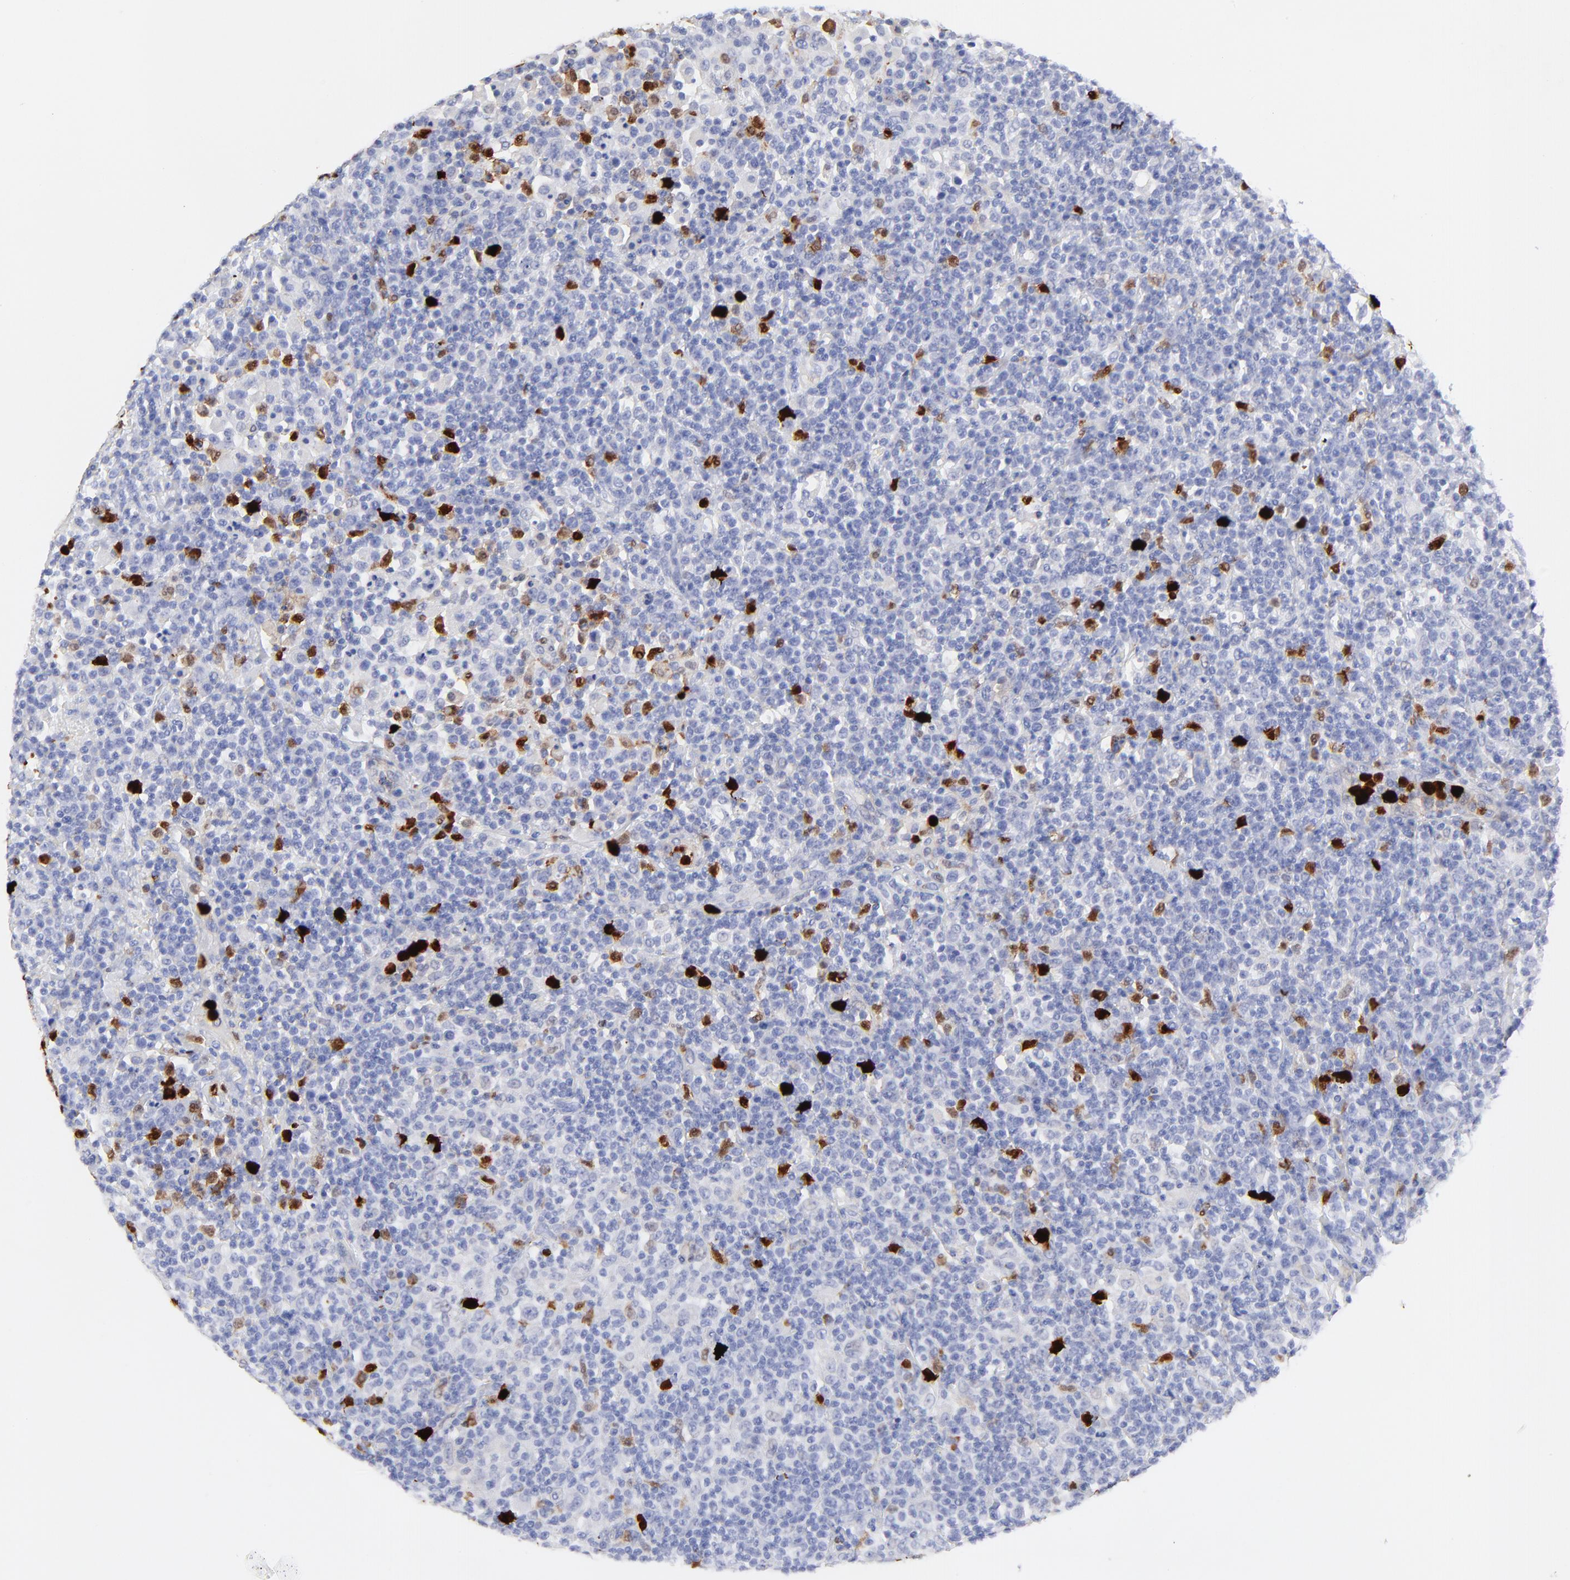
{"staining": {"intensity": "negative", "quantity": "none", "location": "none"}, "tissue": "lymphoma", "cell_type": "Tumor cells", "image_type": "cancer", "snomed": [{"axis": "morphology", "description": "Hodgkin's disease, NOS"}, {"axis": "topography", "description": "Lymph node"}], "caption": "IHC image of neoplastic tissue: Hodgkin's disease stained with DAB (3,3'-diaminobenzidine) demonstrates no significant protein staining in tumor cells. (DAB IHC, high magnification).", "gene": "S100A12", "patient": {"sex": "male", "age": 65}}